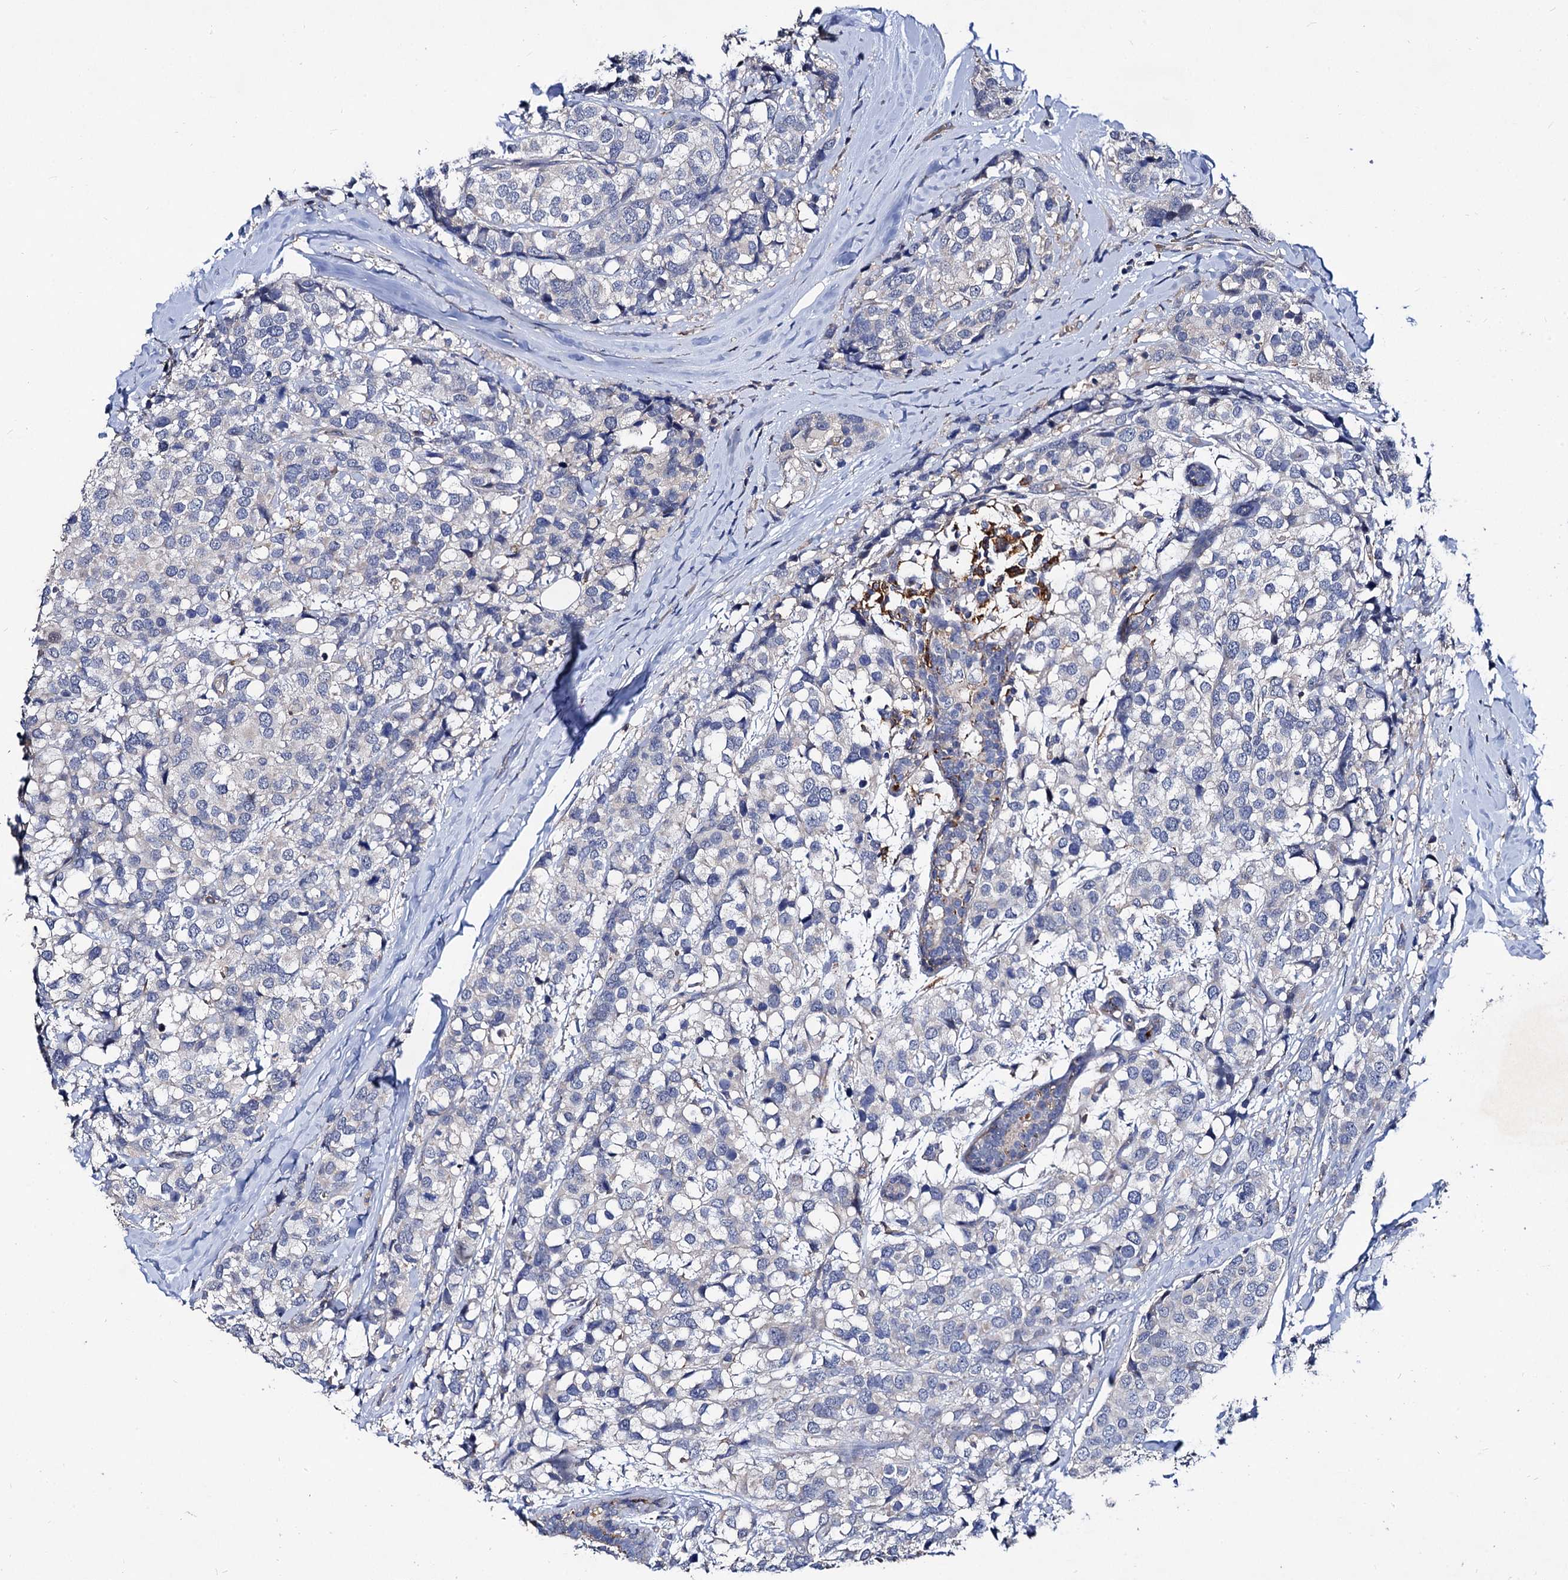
{"staining": {"intensity": "negative", "quantity": "none", "location": "none"}, "tissue": "breast cancer", "cell_type": "Tumor cells", "image_type": "cancer", "snomed": [{"axis": "morphology", "description": "Lobular carcinoma"}, {"axis": "topography", "description": "Breast"}], "caption": "IHC of human lobular carcinoma (breast) reveals no positivity in tumor cells.", "gene": "HVCN1", "patient": {"sex": "female", "age": 59}}